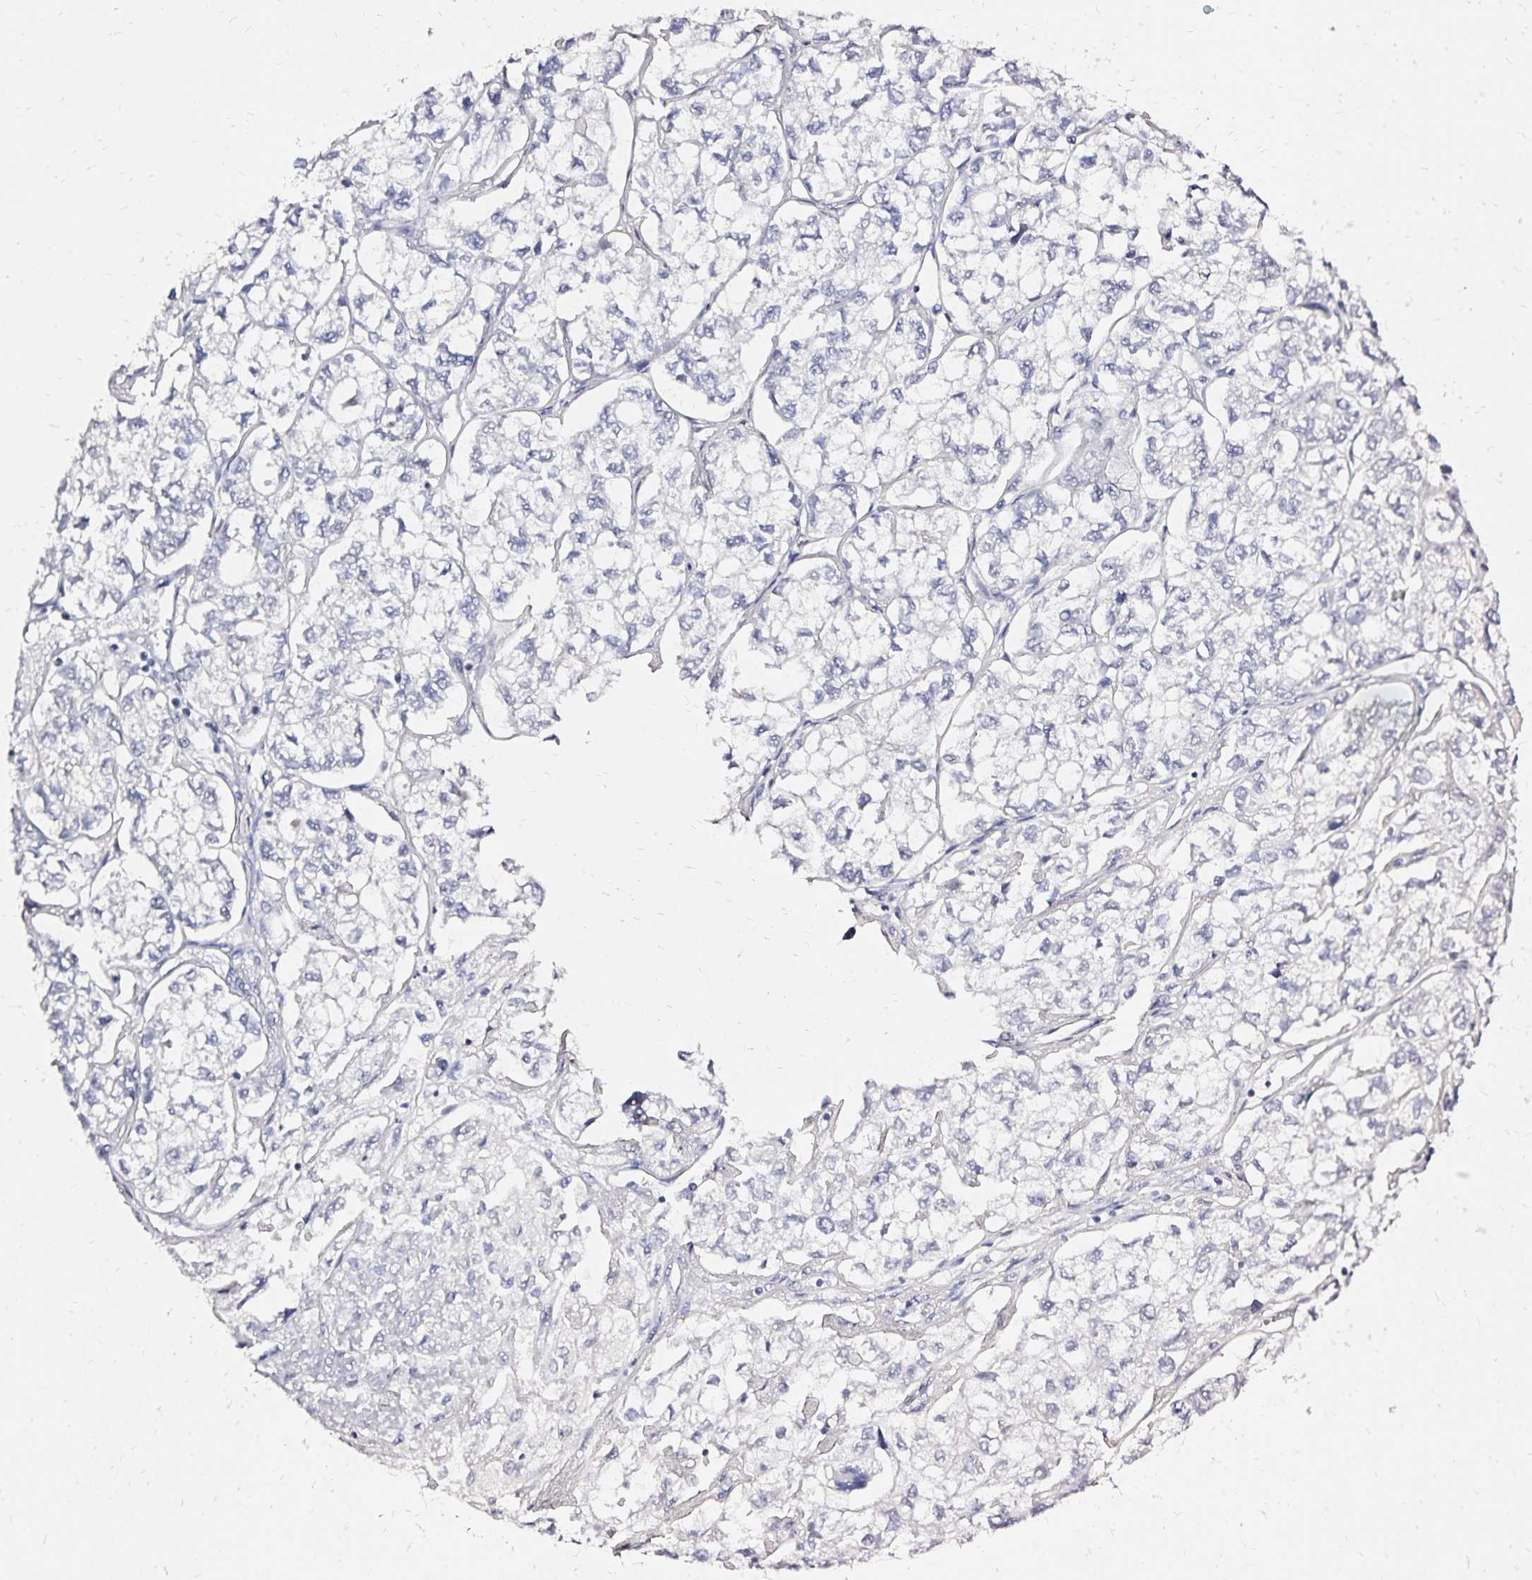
{"staining": {"intensity": "negative", "quantity": "none", "location": "none"}, "tissue": "ovarian cancer", "cell_type": "Tumor cells", "image_type": "cancer", "snomed": [{"axis": "morphology", "description": "Carcinoma, endometroid"}, {"axis": "topography", "description": "Ovary"}], "caption": "Tumor cells show no significant protein staining in ovarian cancer (endometroid carcinoma).", "gene": "SLC5A1", "patient": {"sex": "female", "age": 64}}